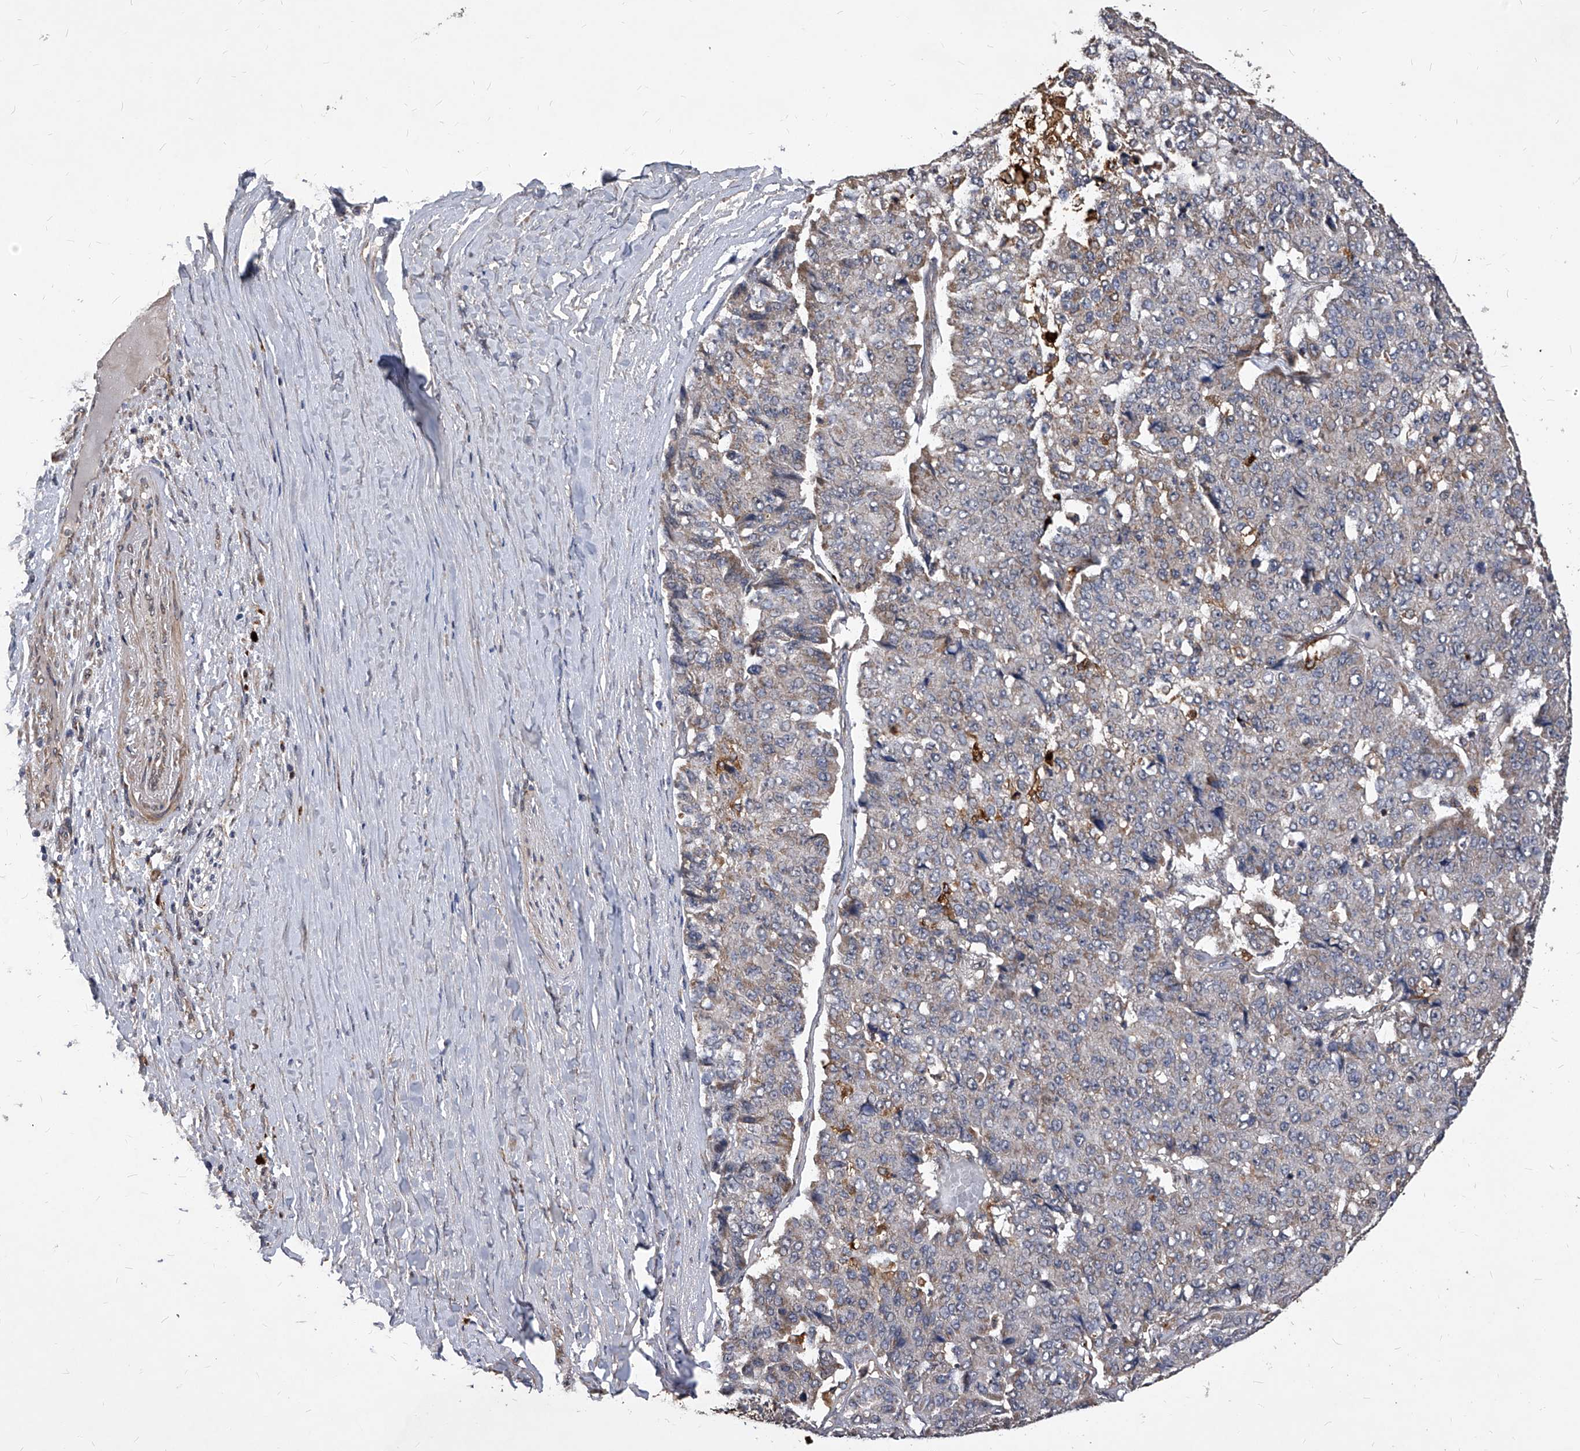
{"staining": {"intensity": "weak", "quantity": "<25%", "location": "cytoplasmic/membranous"}, "tissue": "pancreatic cancer", "cell_type": "Tumor cells", "image_type": "cancer", "snomed": [{"axis": "morphology", "description": "Adenocarcinoma, NOS"}, {"axis": "topography", "description": "Pancreas"}], "caption": "The image demonstrates no staining of tumor cells in adenocarcinoma (pancreatic).", "gene": "SOBP", "patient": {"sex": "male", "age": 50}}